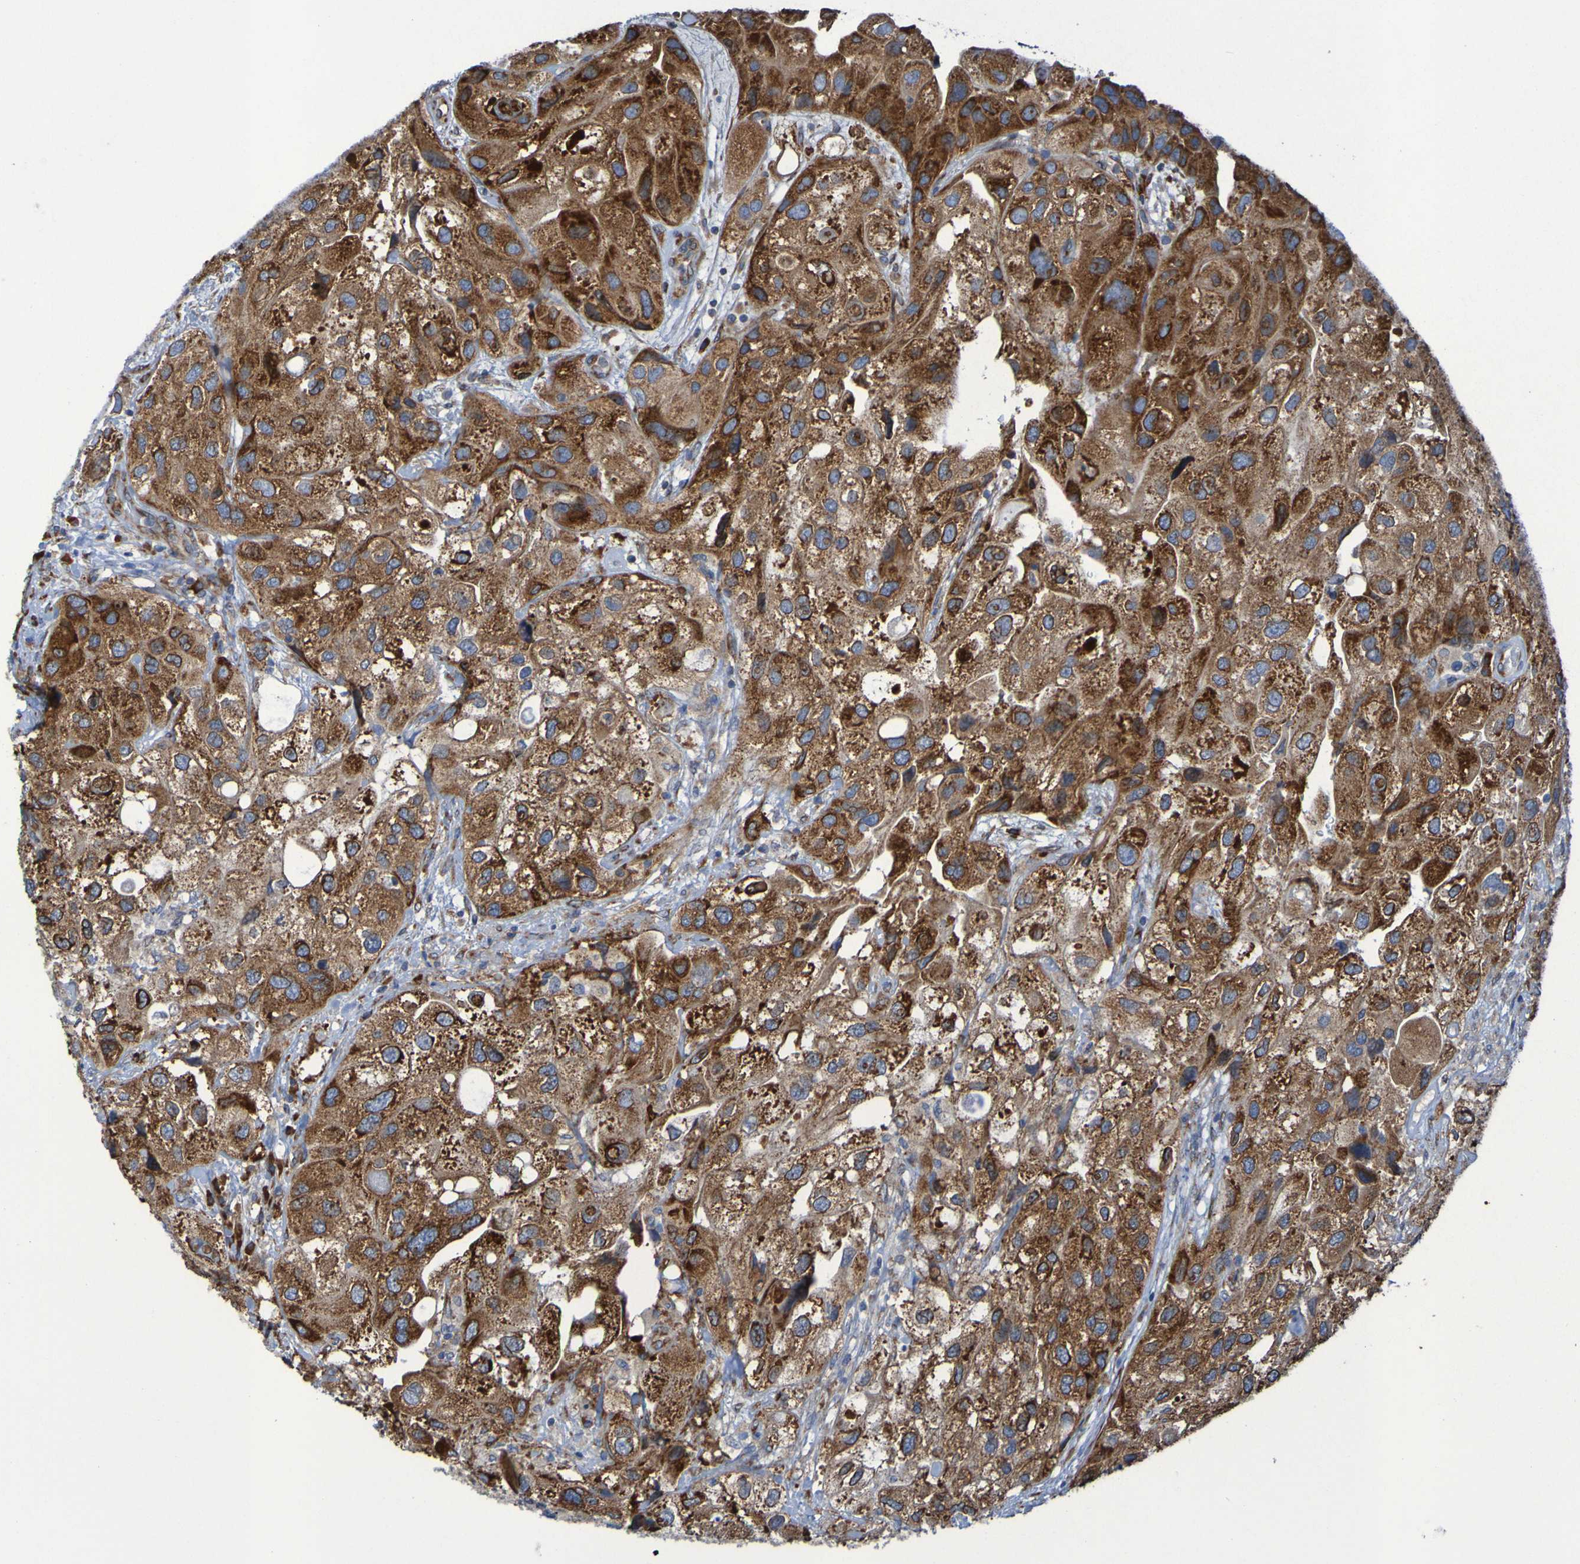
{"staining": {"intensity": "strong", "quantity": ">75%", "location": "cytoplasmic/membranous"}, "tissue": "urothelial cancer", "cell_type": "Tumor cells", "image_type": "cancer", "snomed": [{"axis": "morphology", "description": "Urothelial carcinoma, High grade"}, {"axis": "topography", "description": "Urinary bladder"}], "caption": "High-magnification brightfield microscopy of urothelial carcinoma (high-grade) stained with DAB (brown) and counterstained with hematoxylin (blue). tumor cells exhibit strong cytoplasmic/membranous positivity is appreciated in approximately>75% of cells.", "gene": "FKBP3", "patient": {"sex": "female", "age": 64}}